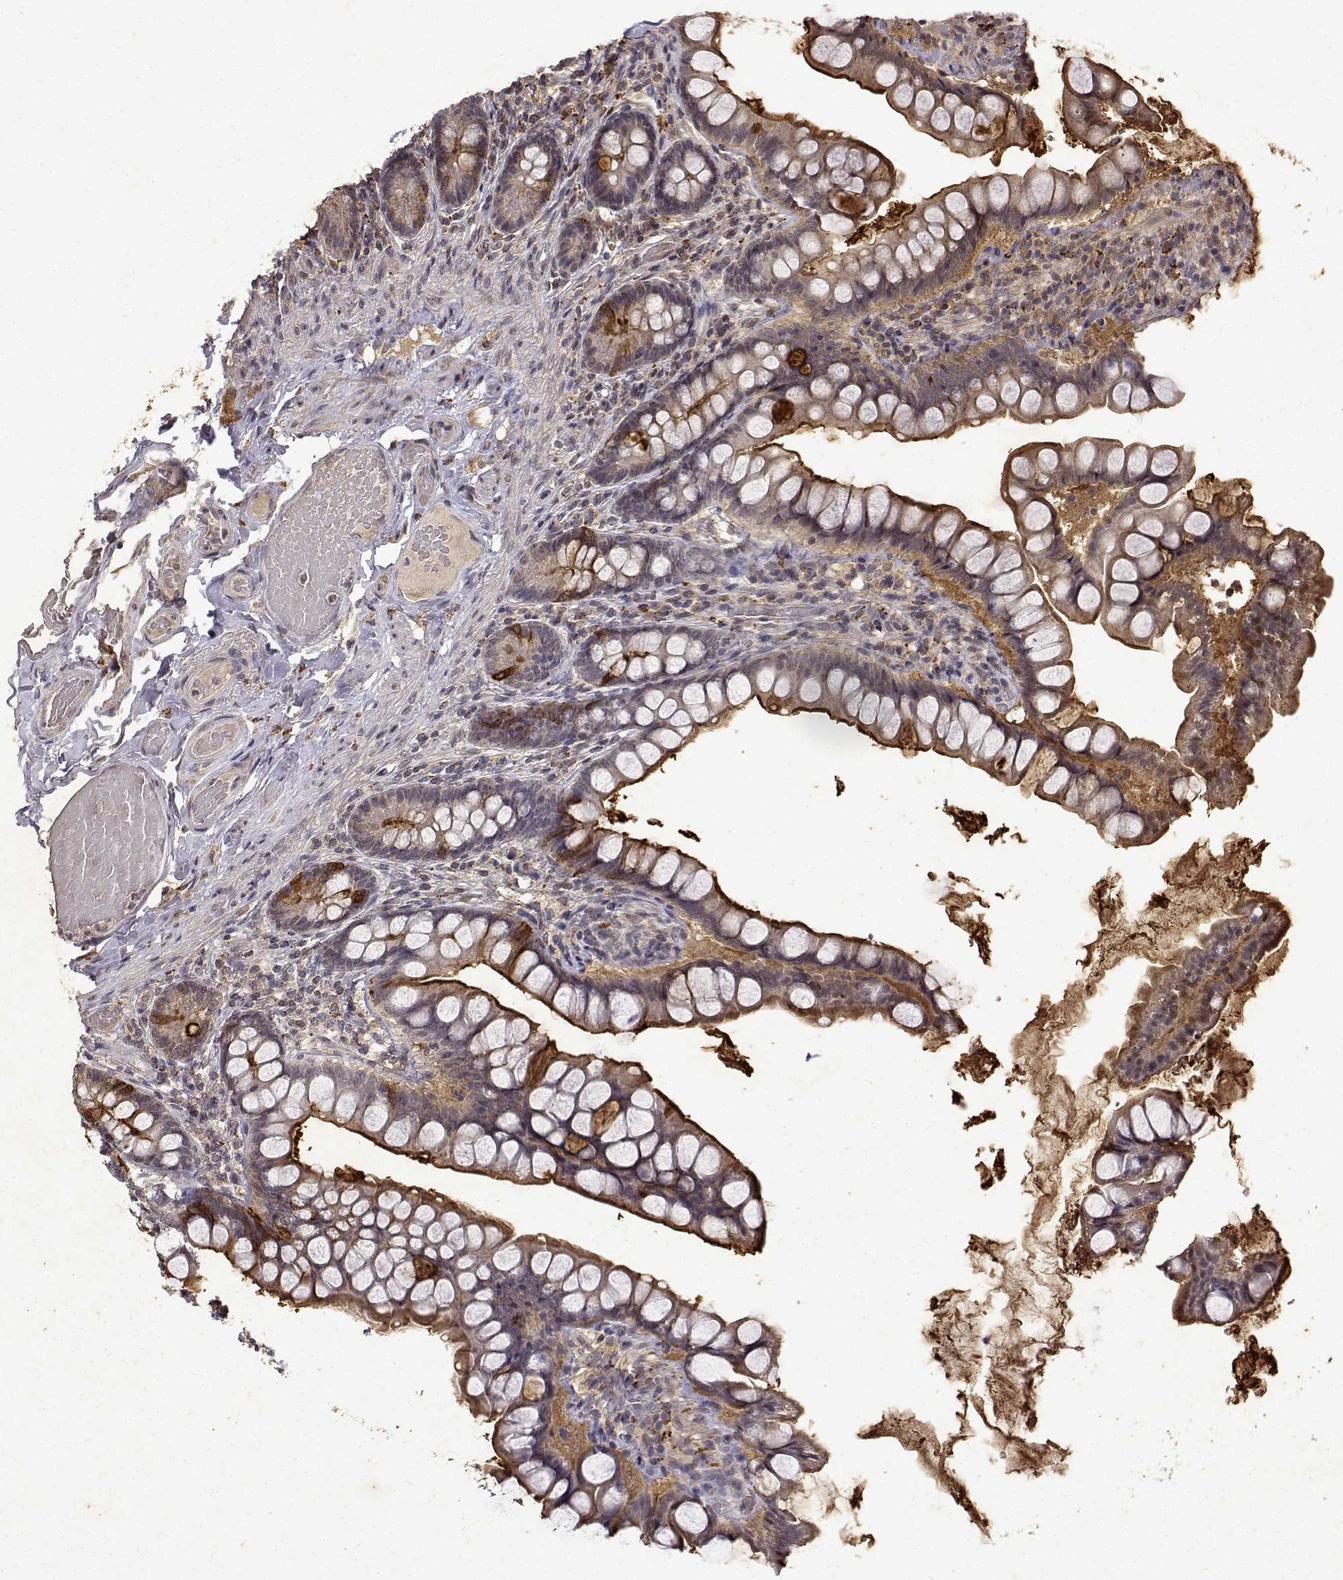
{"staining": {"intensity": "moderate", "quantity": "<25%", "location": "cytoplasmic/membranous"}, "tissue": "small intestine", "cell_type": "Glandular cells", "image_type": "normal", "snomed": [{"axis": "morphology", "description": "Normal tissue, NOS"}, {"axis": "topography", "description": "Small intestine"}], "caption": "Protein staining displays moderate cytoplasmic/membranous positivity in about <25% of glandular cells in benign small intestine.", "gene": "BDNF", "patient": {"sex": "male", "age": 70}}